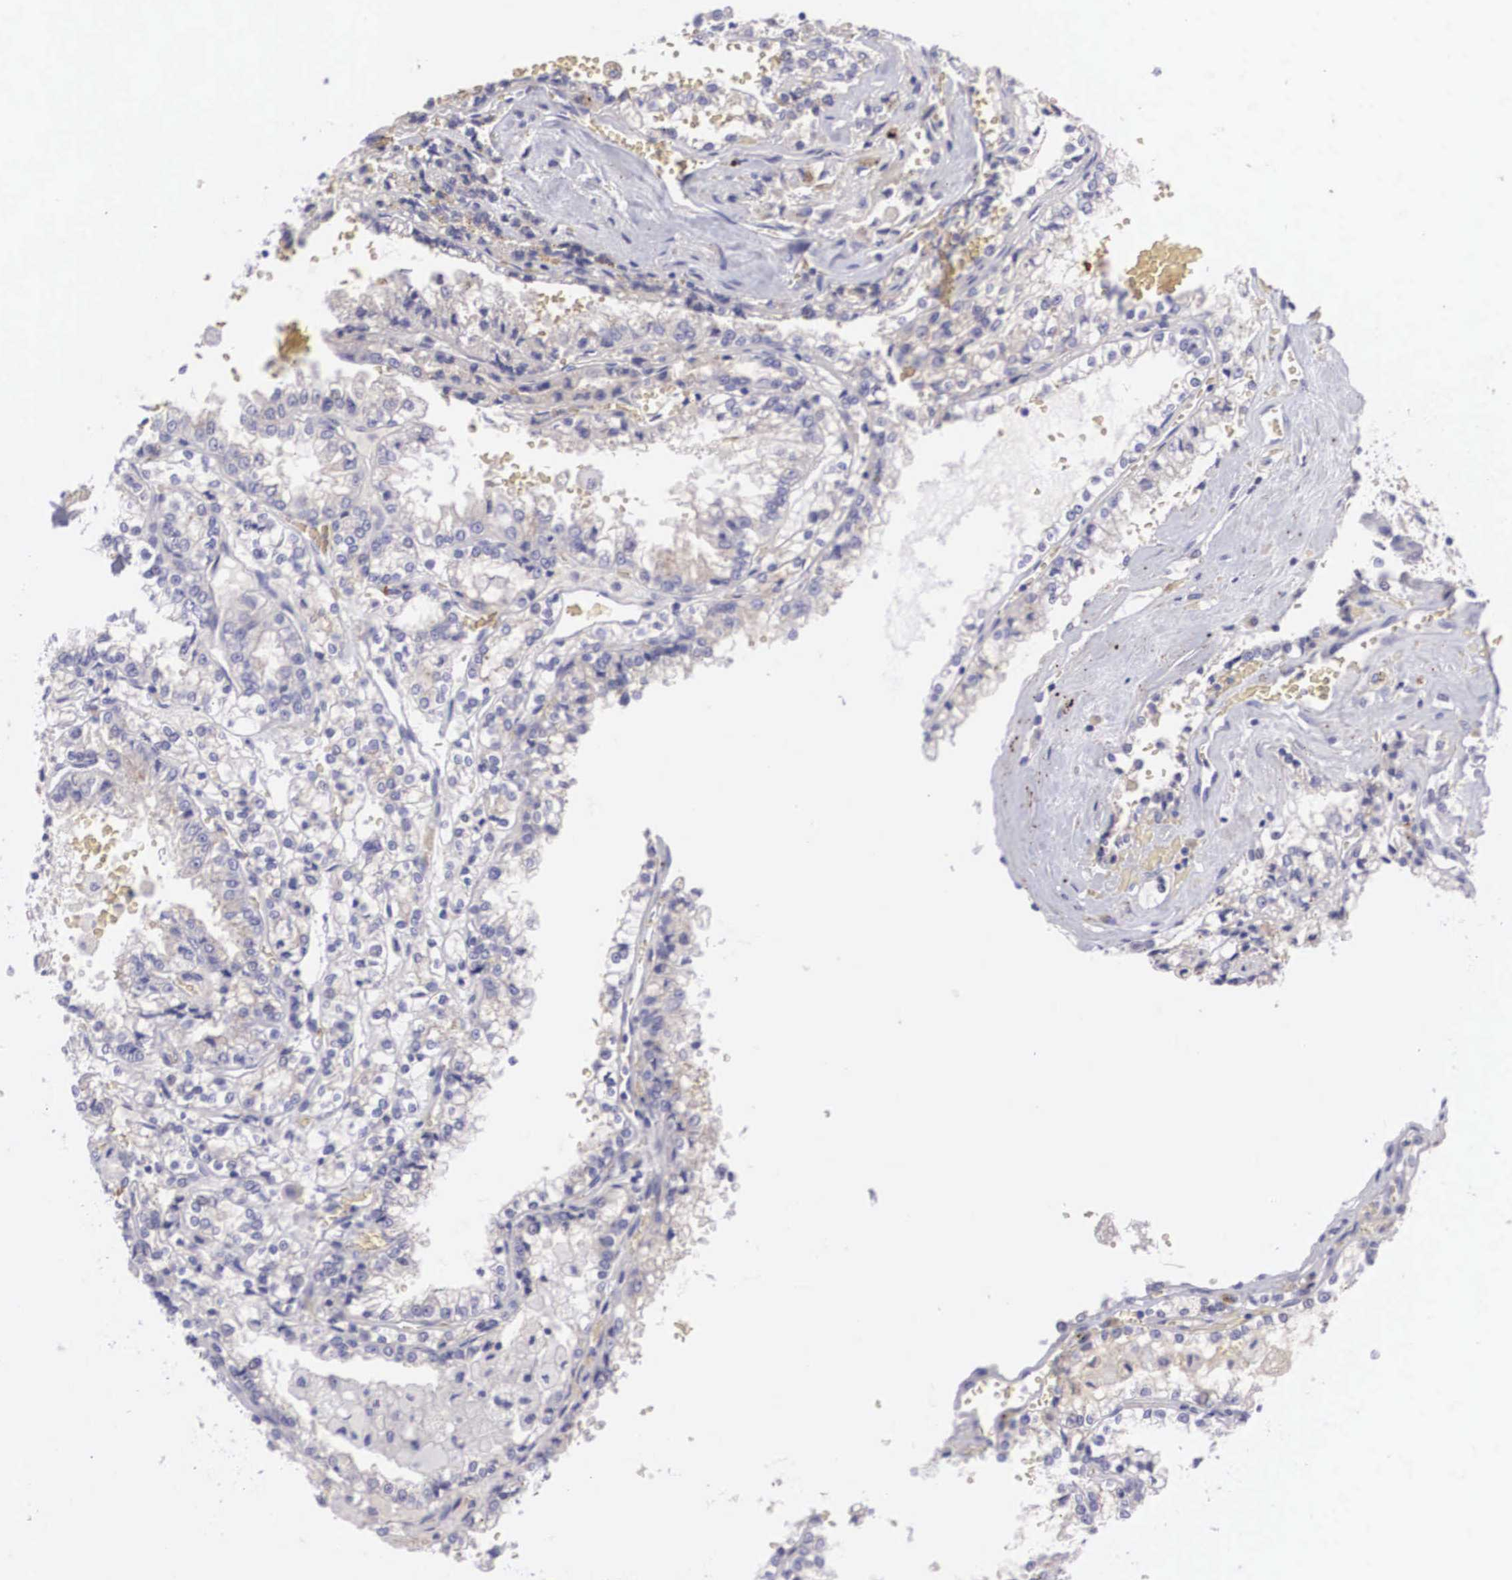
{"staining": {"intensity": "negative", "quantity": "none", "location": "none"}, "tissue": "renal cancer", "cell_type": "Tumor cells", "image_type": "cancer", "snomed": [{"axis": "morphology", "description": "Adenocarcinoma, NOS"}, {"axis": "topography", "description": "Kidney"}], "caption": "Tumor cells are negative for protein expression in human renal cancer.", "gene": "CLU", "patient": {"sex": "female", "age": 56}}